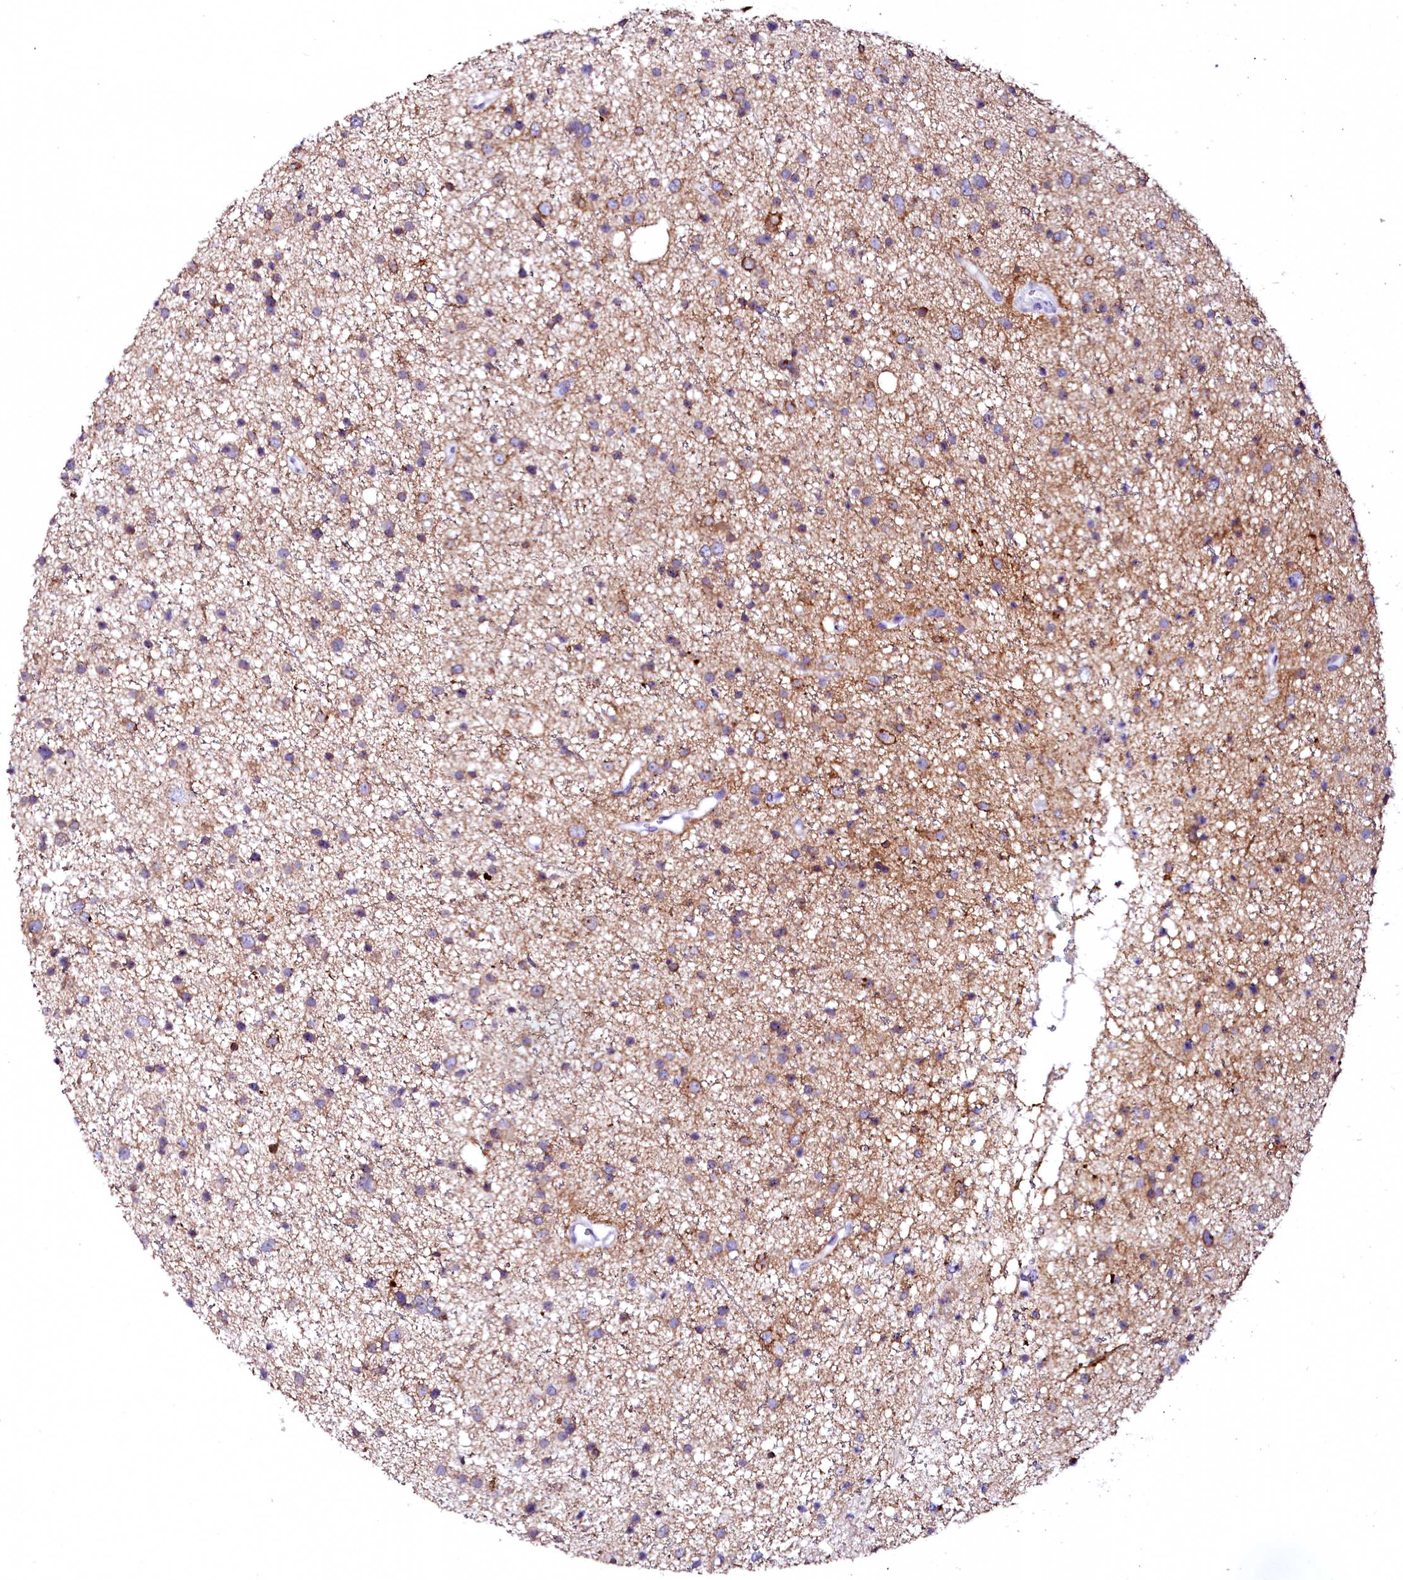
{"staining": {"intensity": "moderate", "quantity": "<25%", "location": "cytoplasmic/membranous"}, "tissue": "glioma", "cell_type": "Tumor cells", "image_type": "cancer", "snomed": [{"axis": "morphology", "description": "Glioma, malignant, Low grade"}, {"axis": "topography", "description": "Cerebral cortex"}], "caption": "Immunohistochemistry (IHC) image of glioma stained for a protein (brown), which displays low levels of moderate cytoplasmic/membranous expression in about <25% of tumor cells.", "gene": "NALF1", "patient": {"sex": "female", "age": 39}}